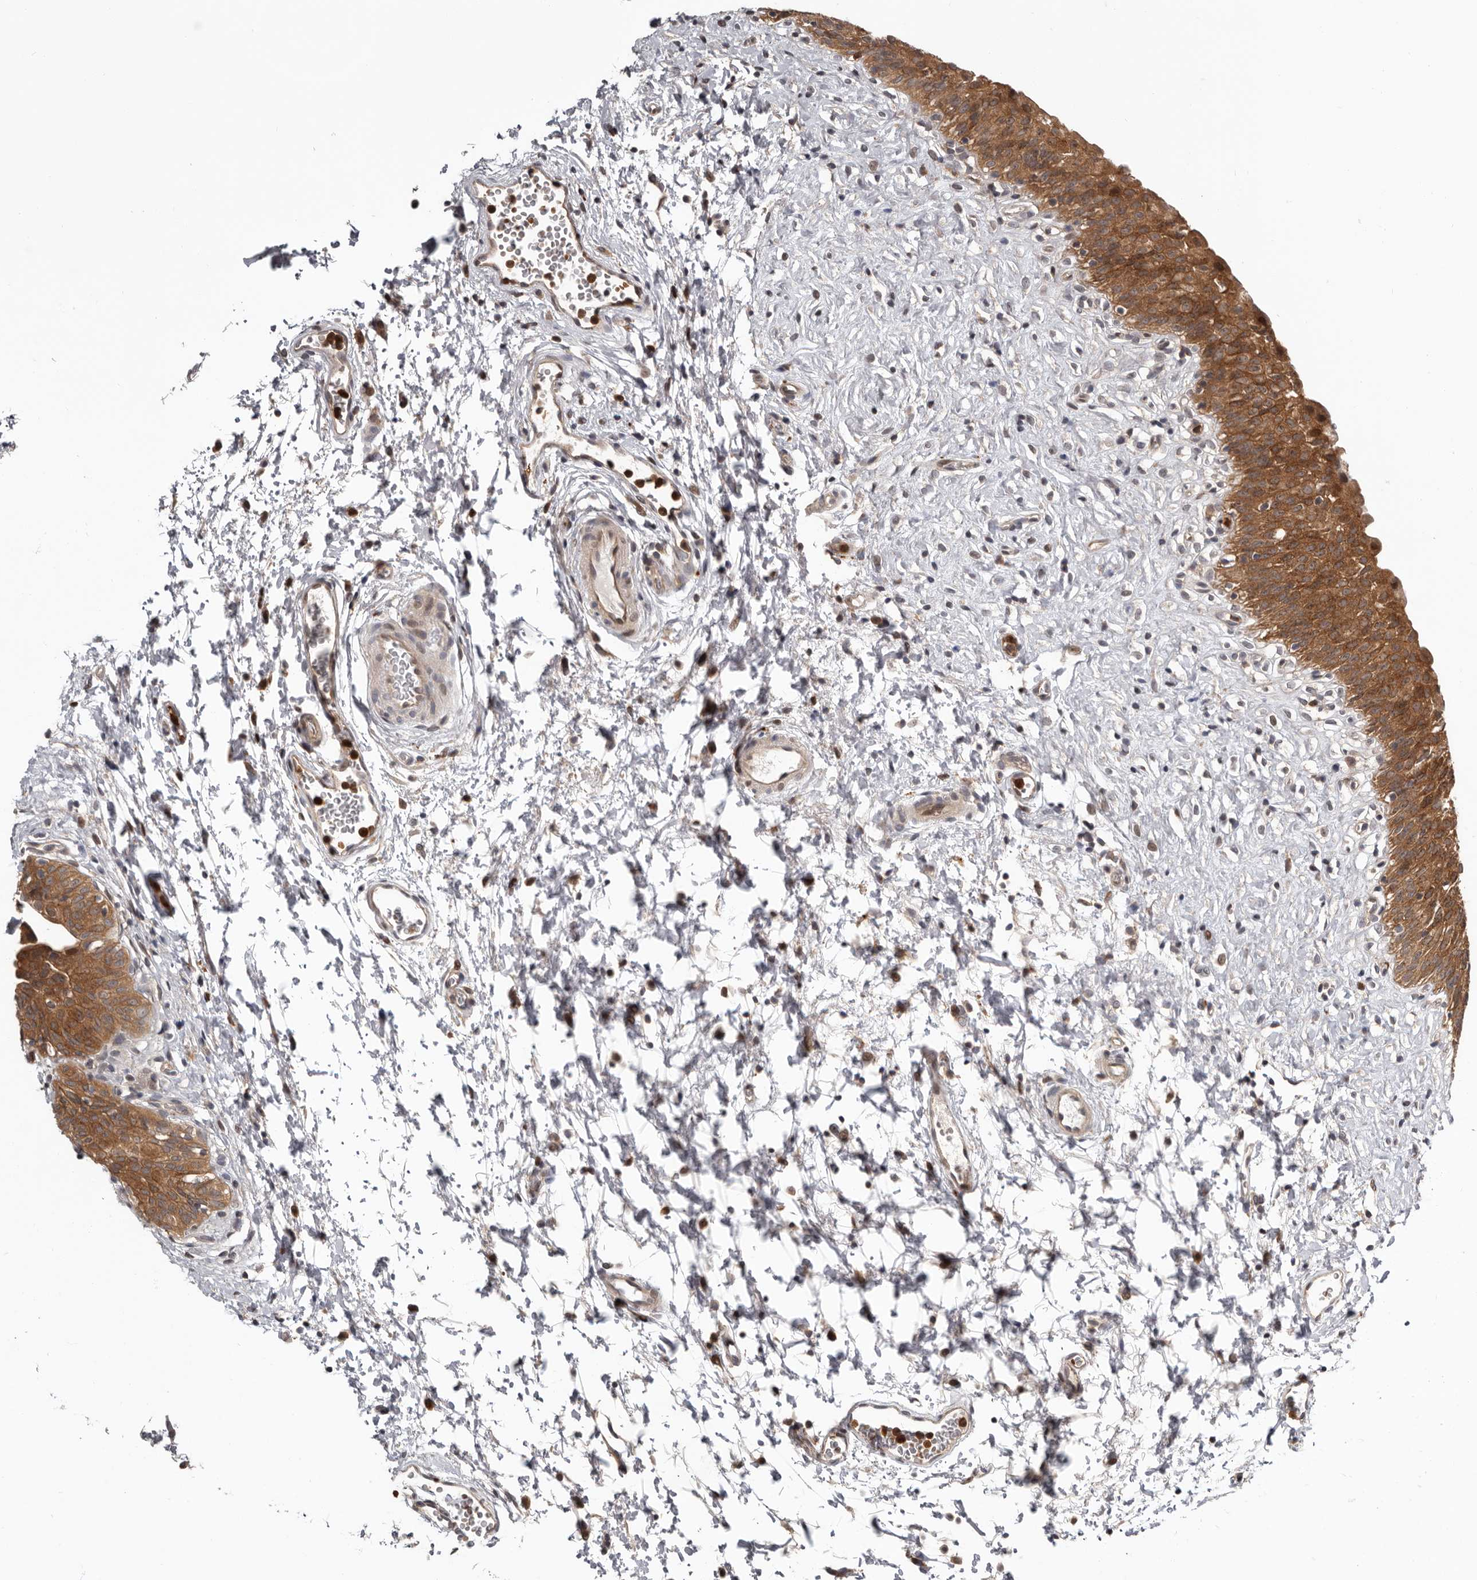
{"staining": {"intensity": "strong", "quantity": ">75%", "location": "cytoplasmic/membranous"}, "tissue": "urinary bladder", "cell_type": "Urothelial cells", "image_type": "normal", "snomed": [{"axis": "morphology", "description": "Normal tissue, NOS"}, {"axis": "topography", "description": "Urinary bladder"}], "caption": "A brown stain highlights strong cytoplasmic/membranous positivity of a protein in urothelial cells of unremarkable human urinary bladder.", "gene": "FGFR4", "patient": {"sex": "male", "age": 51}}